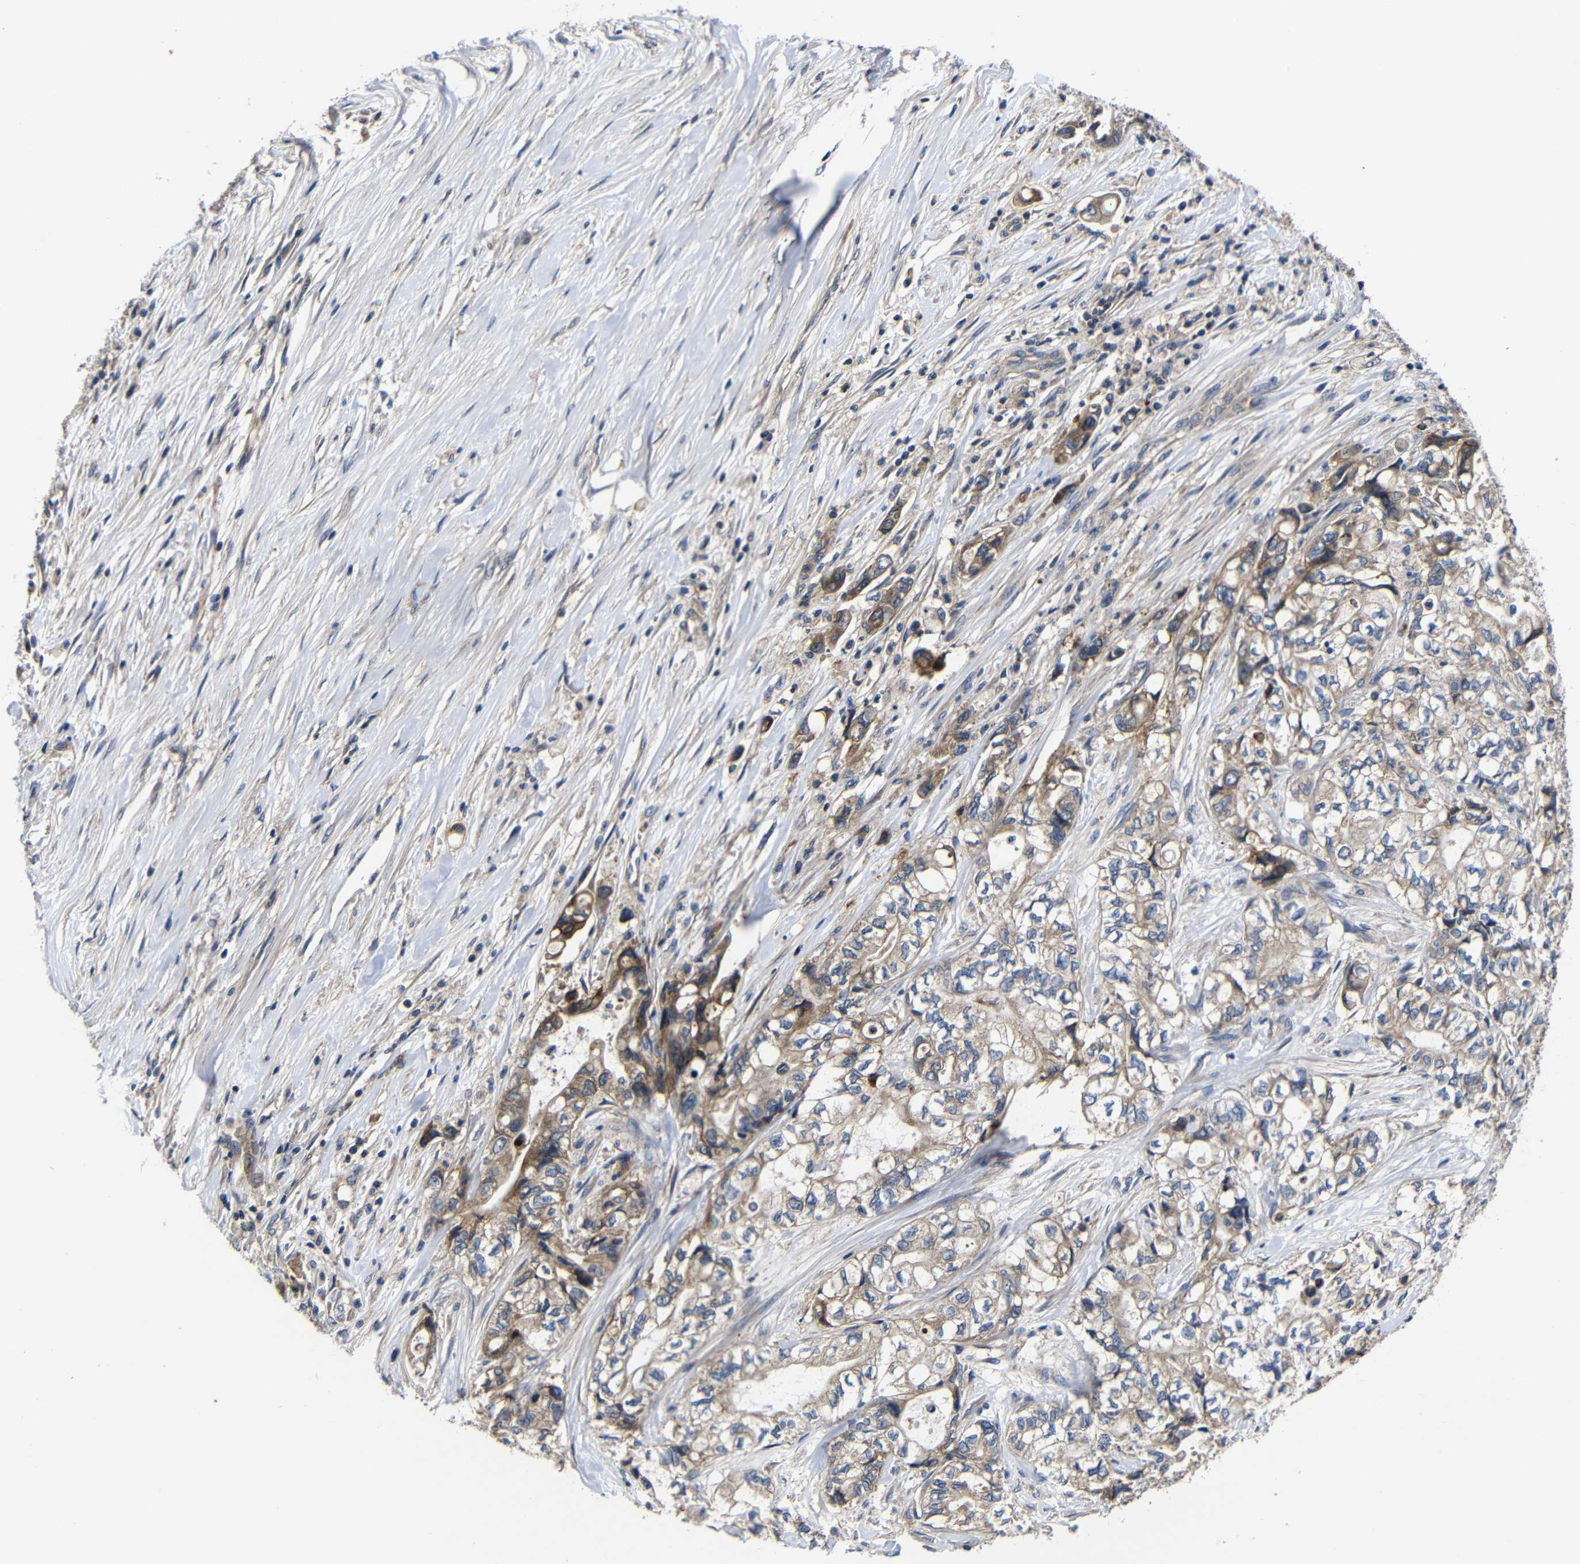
{"staining": {"intensity": "moderate", "quantity": ">75%", "location": "cytoplasmic/membranous"}, "tissue": "pancreatic cancer", "cell_type": "Tumor cells", "image_type": "cancer", "snomed": [{"axis": "morphology", "description": "Adenocarcinoma, NOS"}, {"axis": "topography", "description": "Pancreas"}], "caption": "Protein staining by IHC demonstrates moderate cytoplasmic/membranous staining in approximately >75% of tumor cells in pancreatic cancer. The protein is stained brown, and the nuclei are stained in blue (DAB (3,3'-diaminobenzidine) IHC with brightfield microscopy, high magnification).", "gene": "LPAR5", "patient": {"sex": "male", "age": 79}}